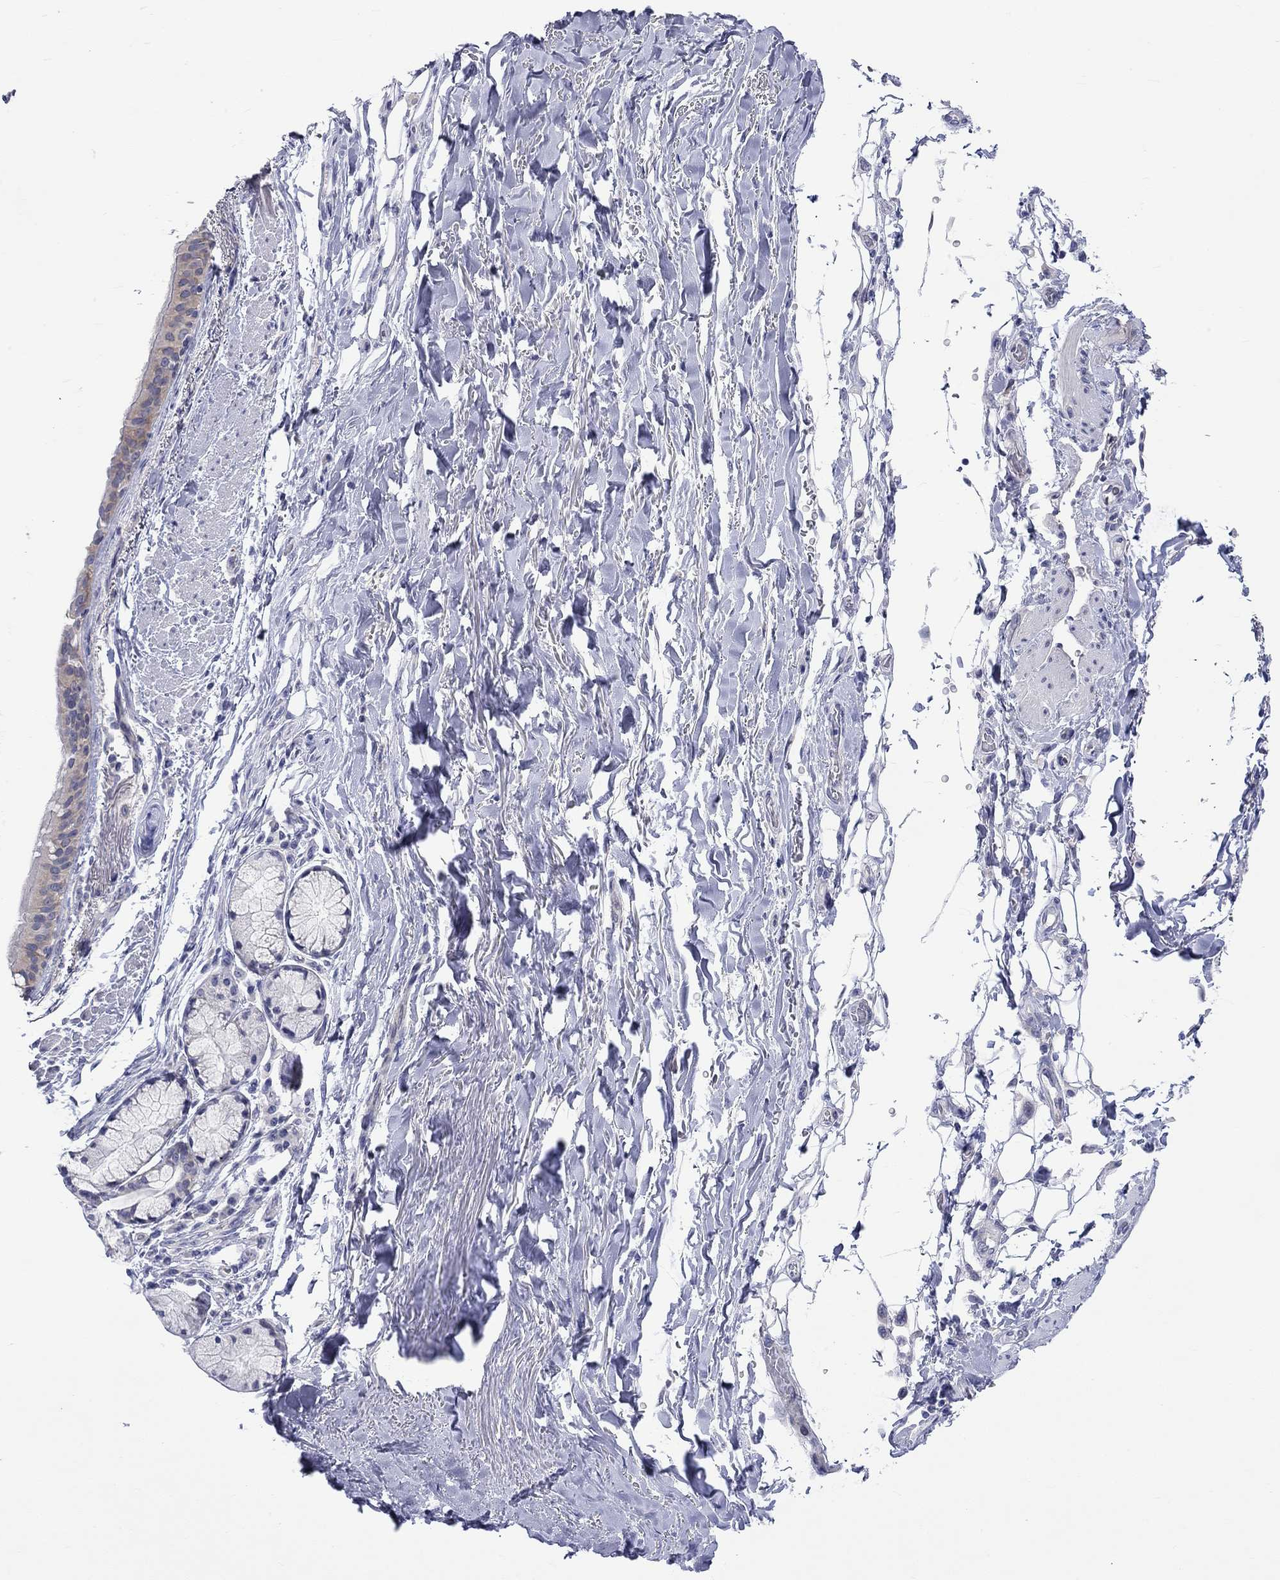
{"staining": {"intensity": "negative", "quantity": "none", "location": "none"}, "tissue": "bronchus", "cell_type": "Respiratory epithelial cells", "image_type": "normal", "snomed": [{"axis": "morphology", "description": "Normal tissue, NOS"}, {"axis": "morphology", "description": "Squamous cell carcinoma, NOS"}, {"axis": "topography", "description": "Bronchus"}, {"axis": "topography", "description": "Lung"}], "caption": "An immunohistochemistry histopathology image of benign bronchus is shown. There is no staining in respiratory epithelial cells of bronchus.", "gene": "CERS1", "patient": {"sex": "male", "age": 69}}